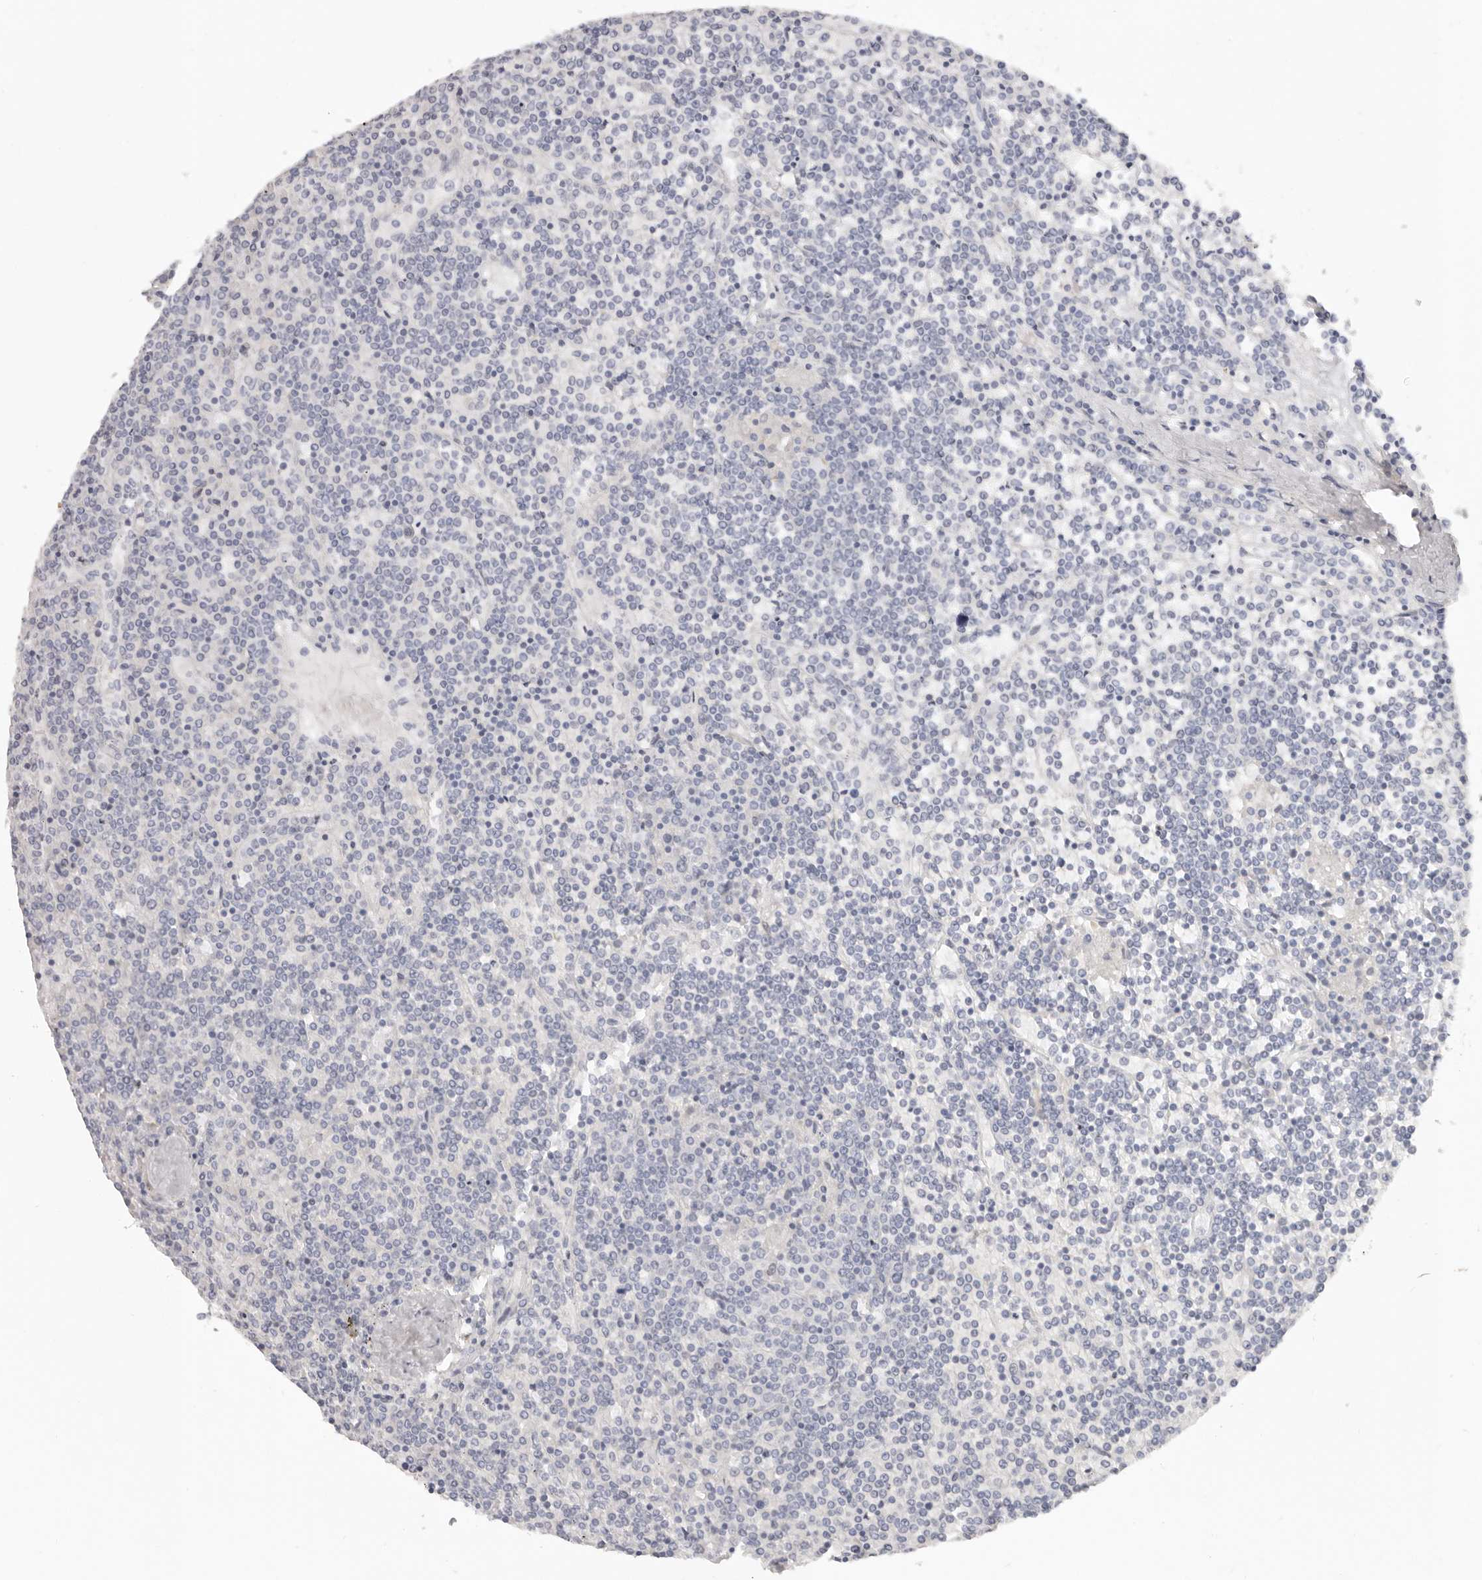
{"staining": {"intensity": "negative", "quantity": "none", "location": "none"}, "tissue": "lymphoma", "cell_type": "Tumor cells", "image_type": "cancer", "snomed": [{"axis": "morphology", "description": "Malignant lymphoma, non-Hodgkin's type, Low grade"}, {"axis": "topography", "description": "Spleen"}], "caption": "Tumor cells show no significant positivity in lymphoma.", "gene": "RXFP1", "patient": {"sex": "female", "age": 19}}